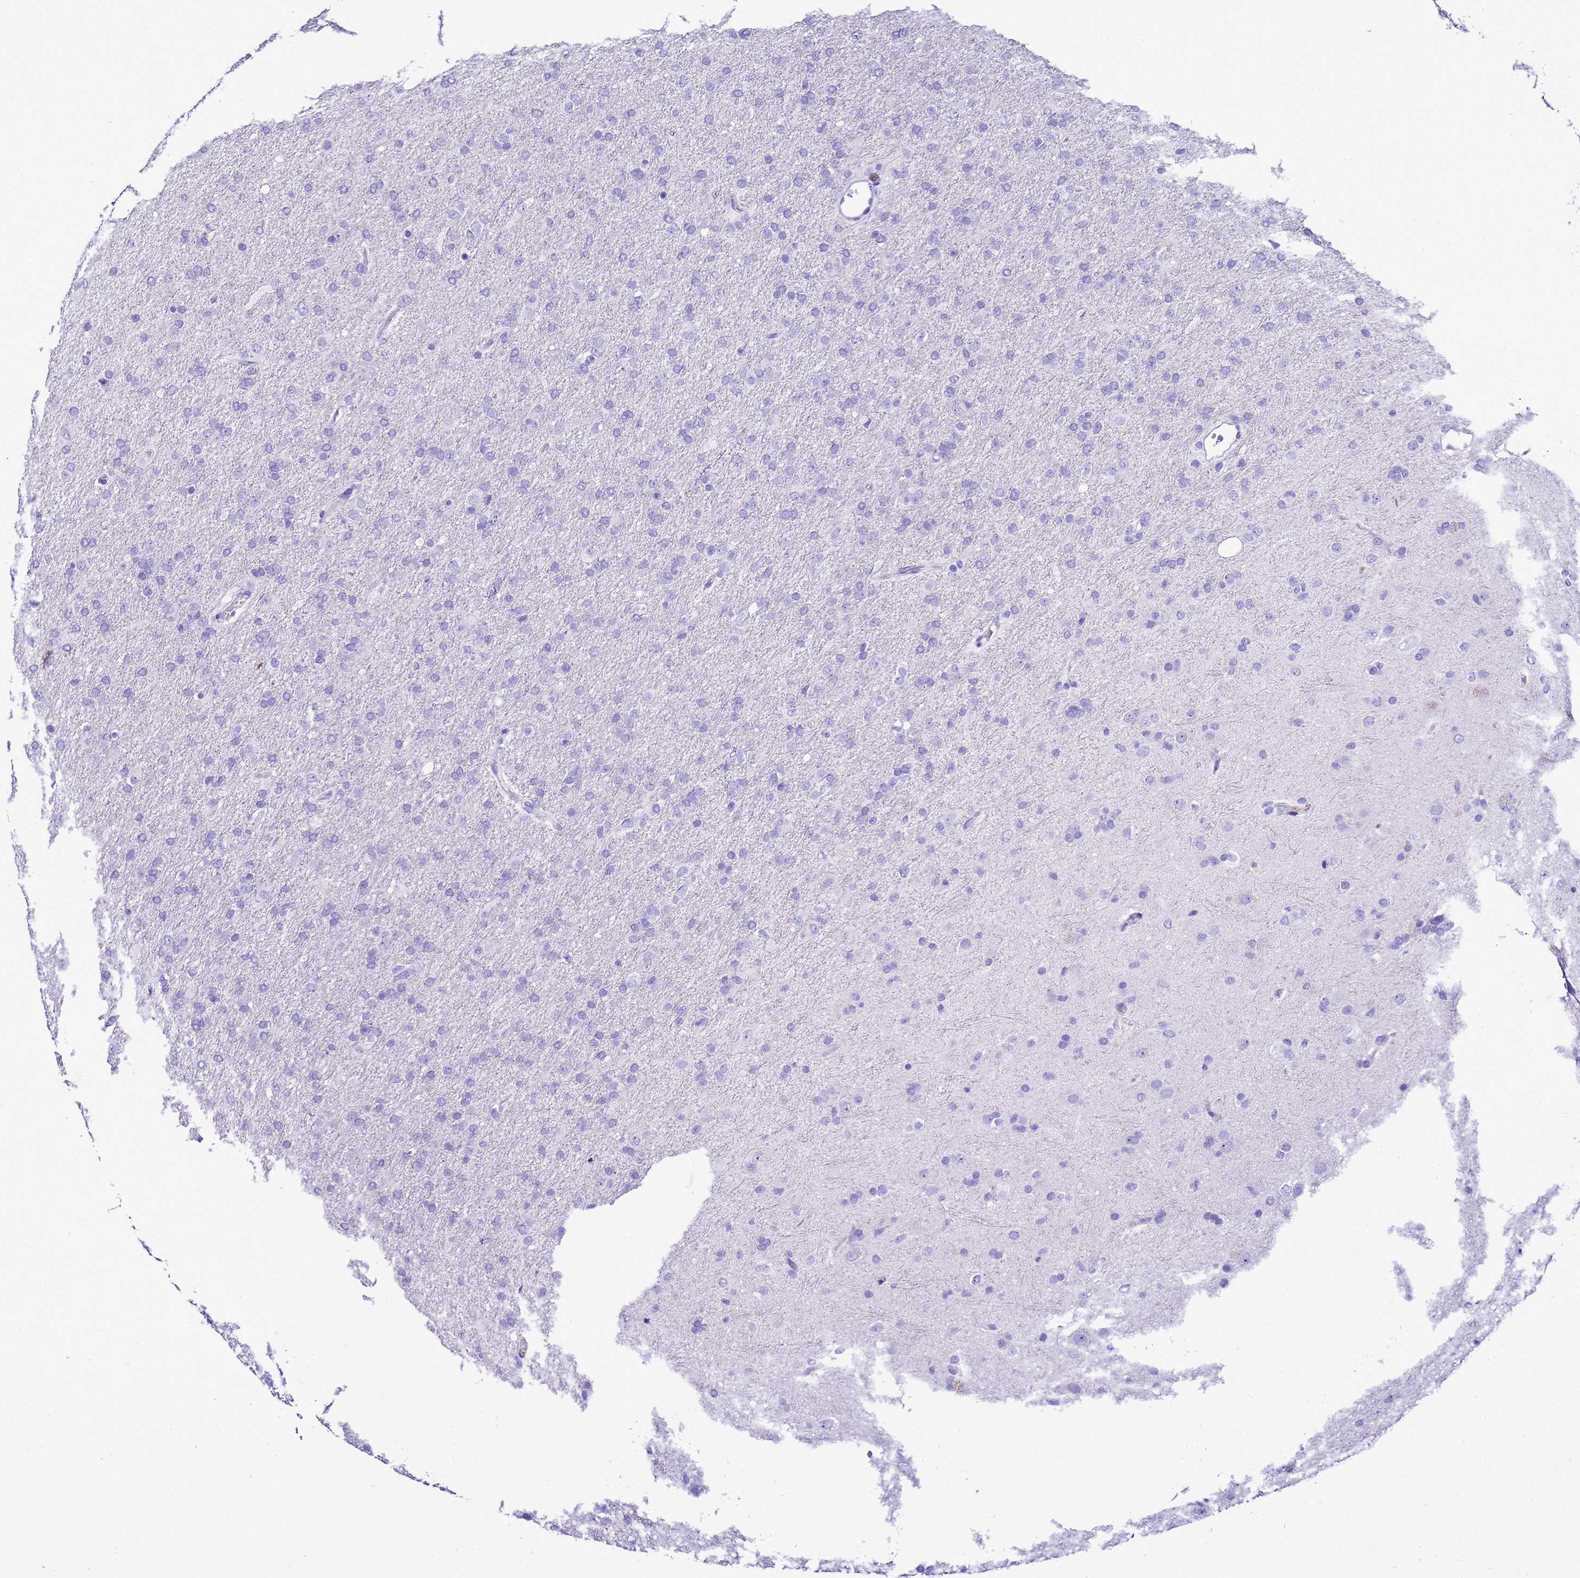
{"staining": {"intensity": "negative", "quantity": "none", "location": "none"}, "tissue": "glioma", "cell_type": "Tumor cells", "image_type": "cancer", "snomed": [{"axis": "morphology", "description": "Glioma, malignant, Low grade"}, {"axis": "topography", "description": "Brain"}], "caption": "A histopathology image of low-grade glioma (malignant) stained for a protein reveals no brown staining in tumor cells. The staining is performed using DAB brown chromogen with nuclei counter-stained in using hematoxylin.", "gene": "UGT2B10", "patient": {"sex": "male", "age": 65}}